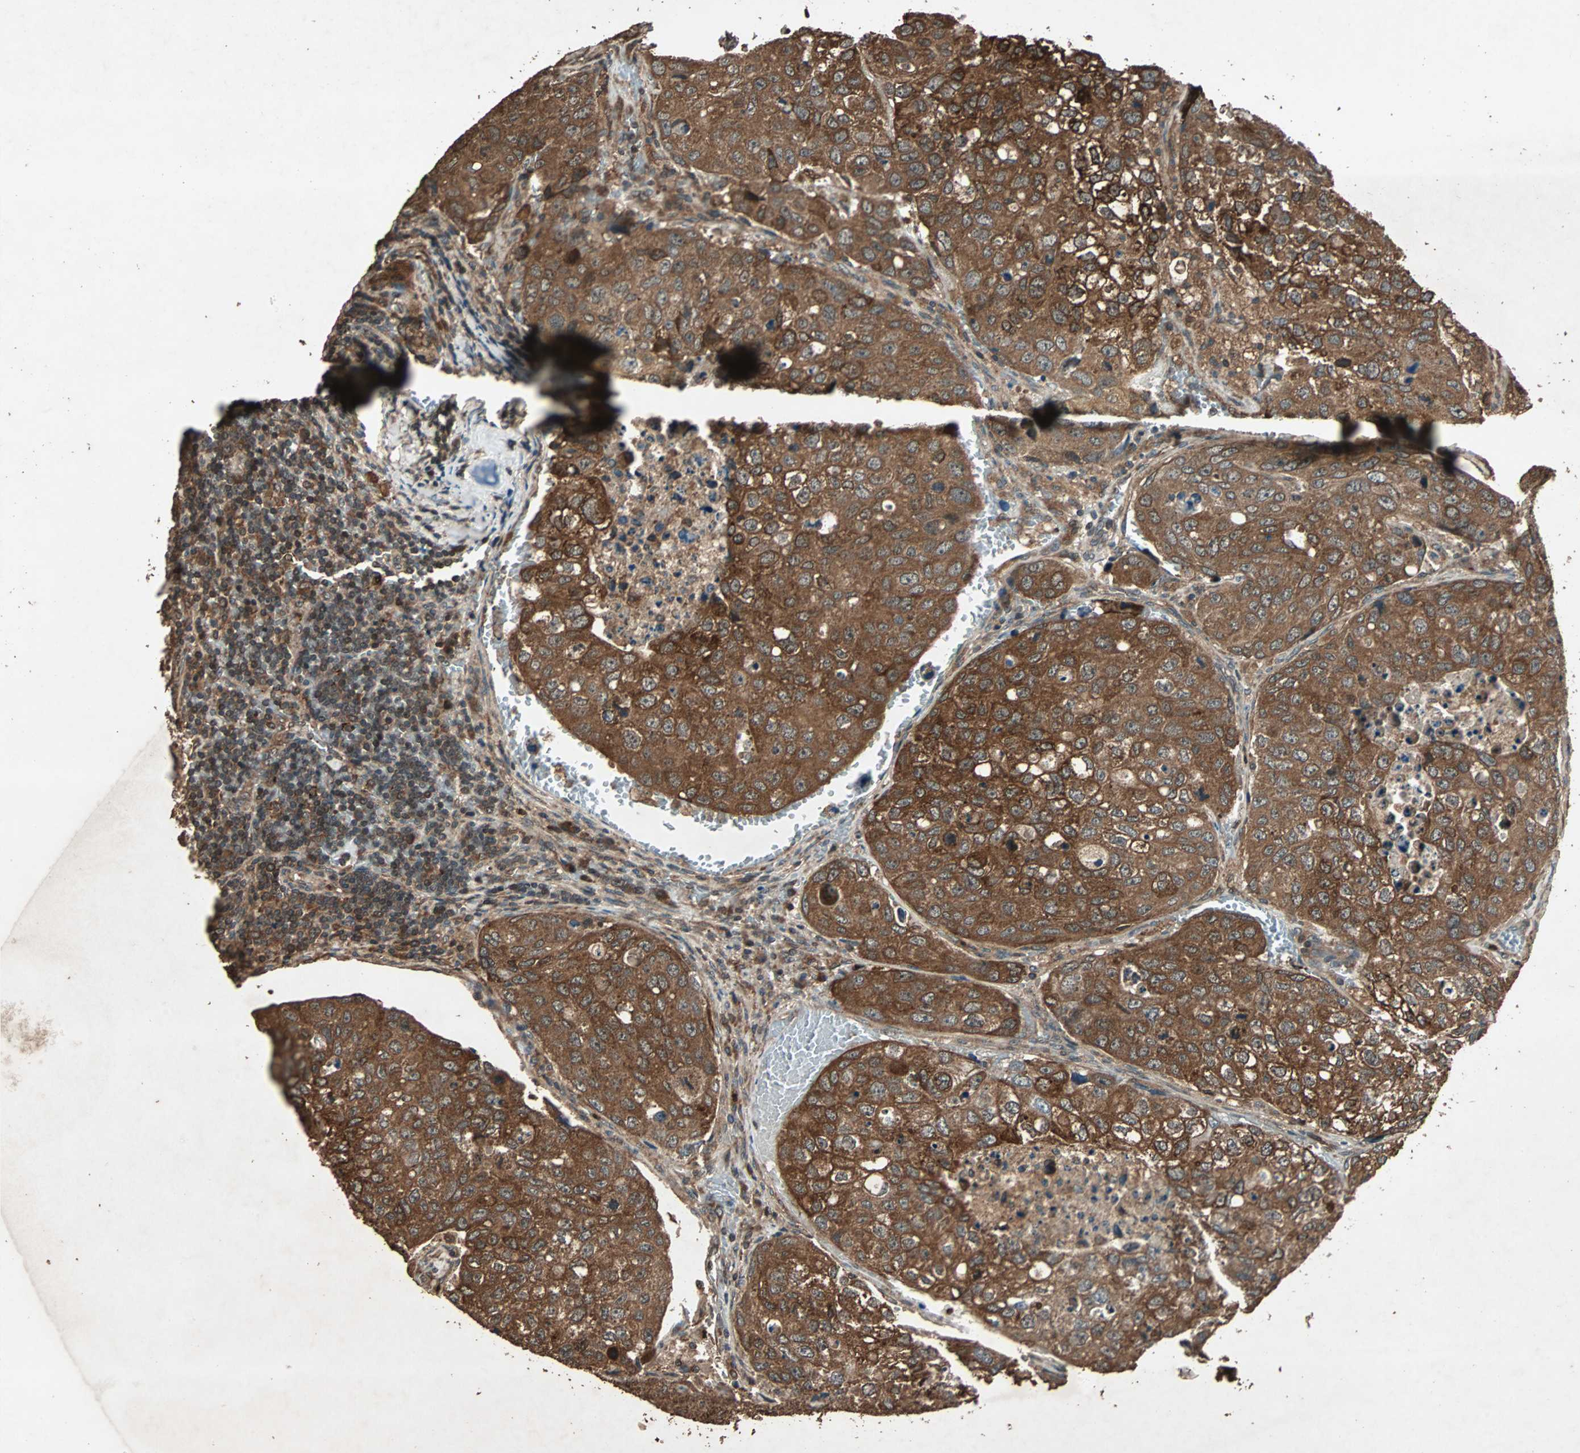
{"staining": {"intensity": "strong", "quantity": ">75%", "location": "cytoplasmic/membranous"}, "tissue": "urothelial cancer", "cell_type": "Tumor cells", "image_type": "cancer", "snomed": [{"axis": "morphology", "description": "Urothelial carcinoma, High grade"}, {"axis": "topography", "description": "Lymph node"}, {"axis": "topography", "description": "Urinary bladder"}], "caption": "Protein expression analysis of urothelial carcinoma (high-grade) reveals strong cytoplasmic/membranous staining in about >75% of tumor cells. The staining was performed using DAB (3,3'-diaminobenzidine) to visualize the protein expression in brown, while the nuclei were stained in blue with hematoxylin (Magnification: 20x).", "gene": "LAMTOR5", "patient": {"sex": "male", "age": 51}}